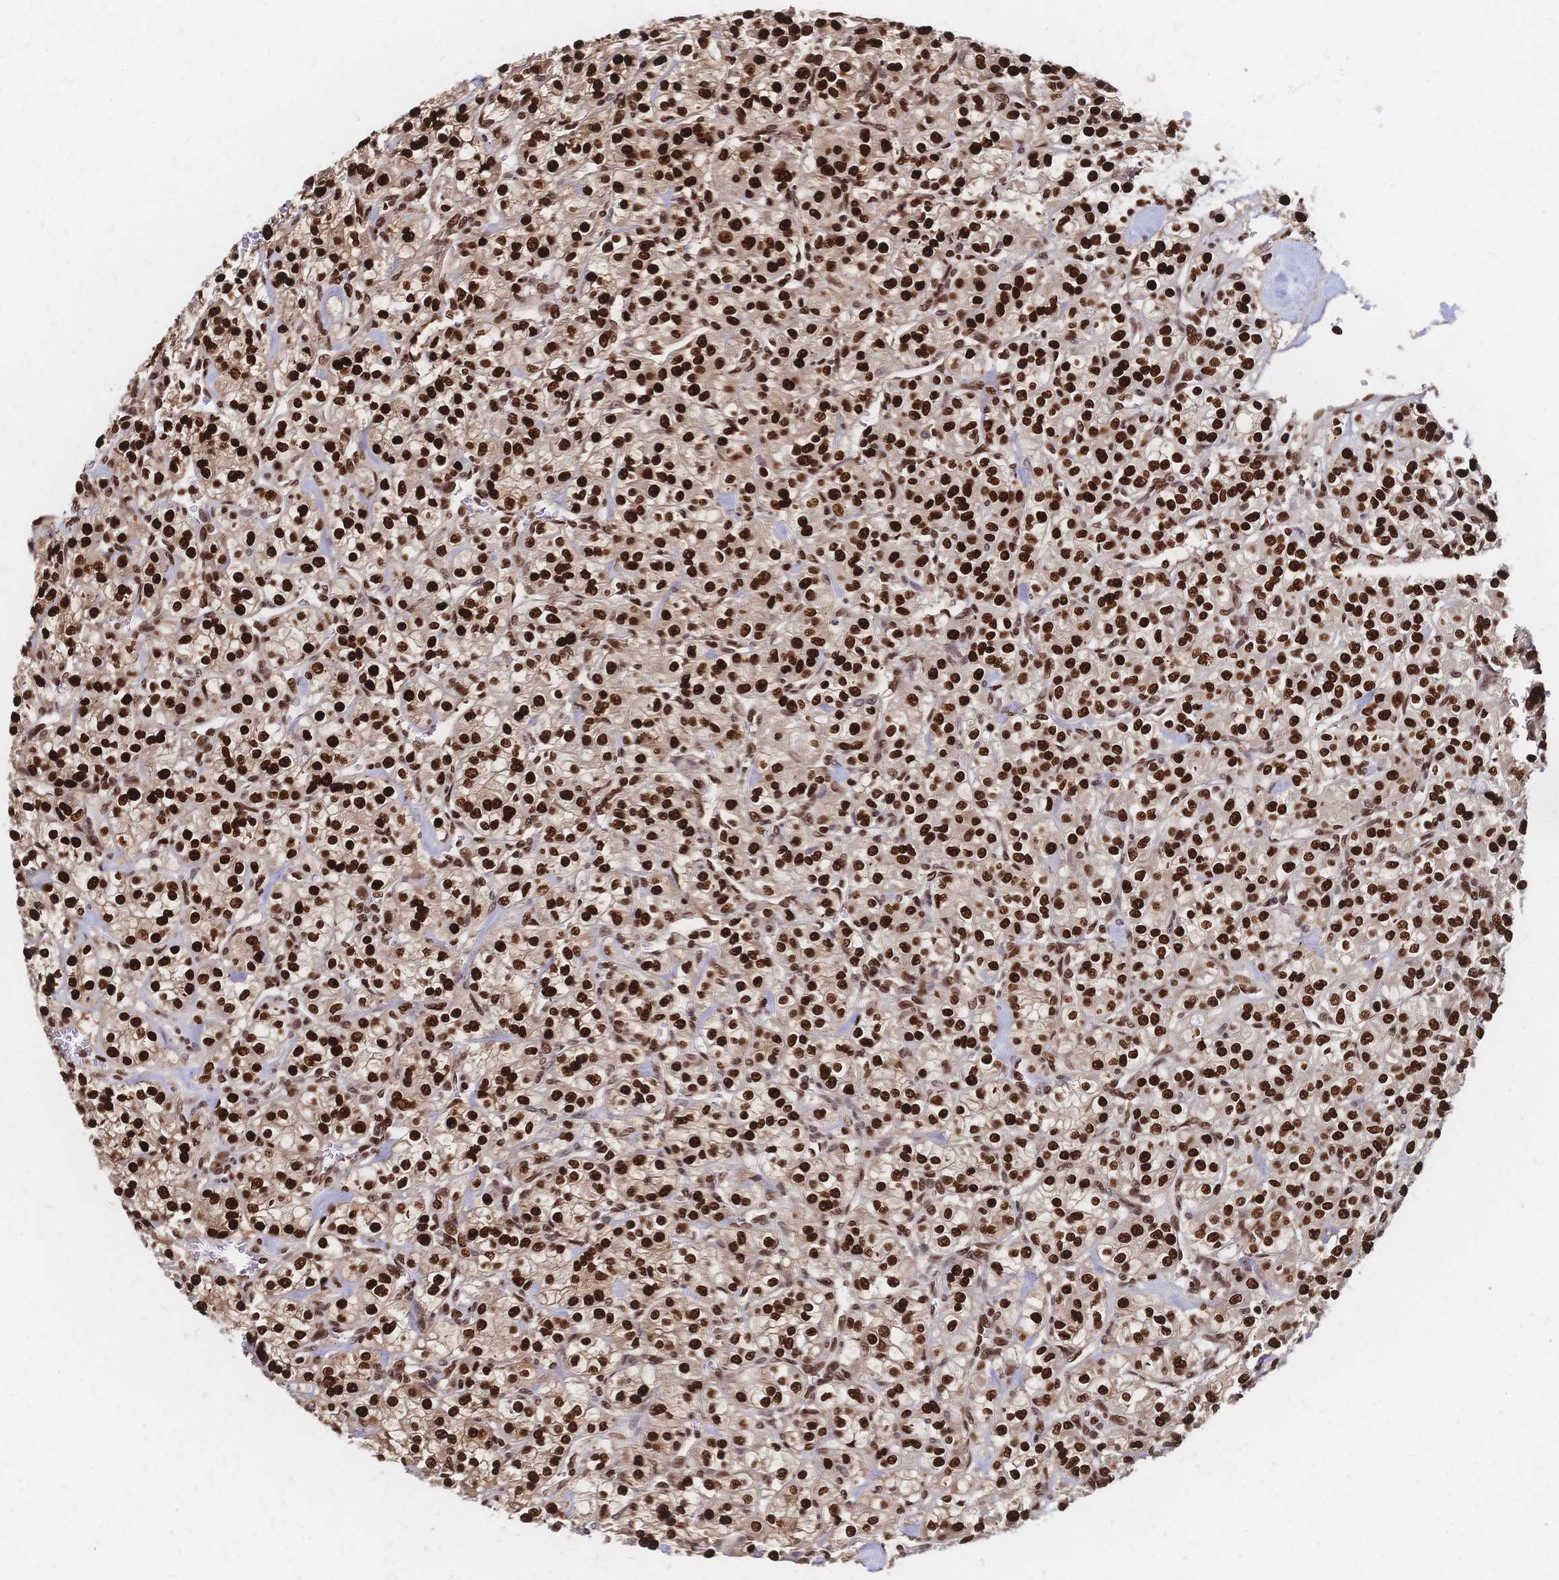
{"staining": {"intensity": "strong", "quantity": ">75%", "location": "nuclear"}, "tissue": "renal cancer", "cell_type": "Tumor cells", "image_type": "cancer", "snomed": [{"axis": "morphology", "description": "Adenocarcinoma, NOS"}, {"axis": "topography", "description": "Kidney"}], "caption": "Immunohistochemical staining of renal cancer exhibits strong nuclear protein expression in approximately >75% of tumor cells. (Stains: DAB (3,3'-diaminobenzidine) in brown, nuclei in blue, Microscopy: brightfield microscopy at high magnification).", "gene": "HDGF", "patient": {"sex": "male", "age": 77}}